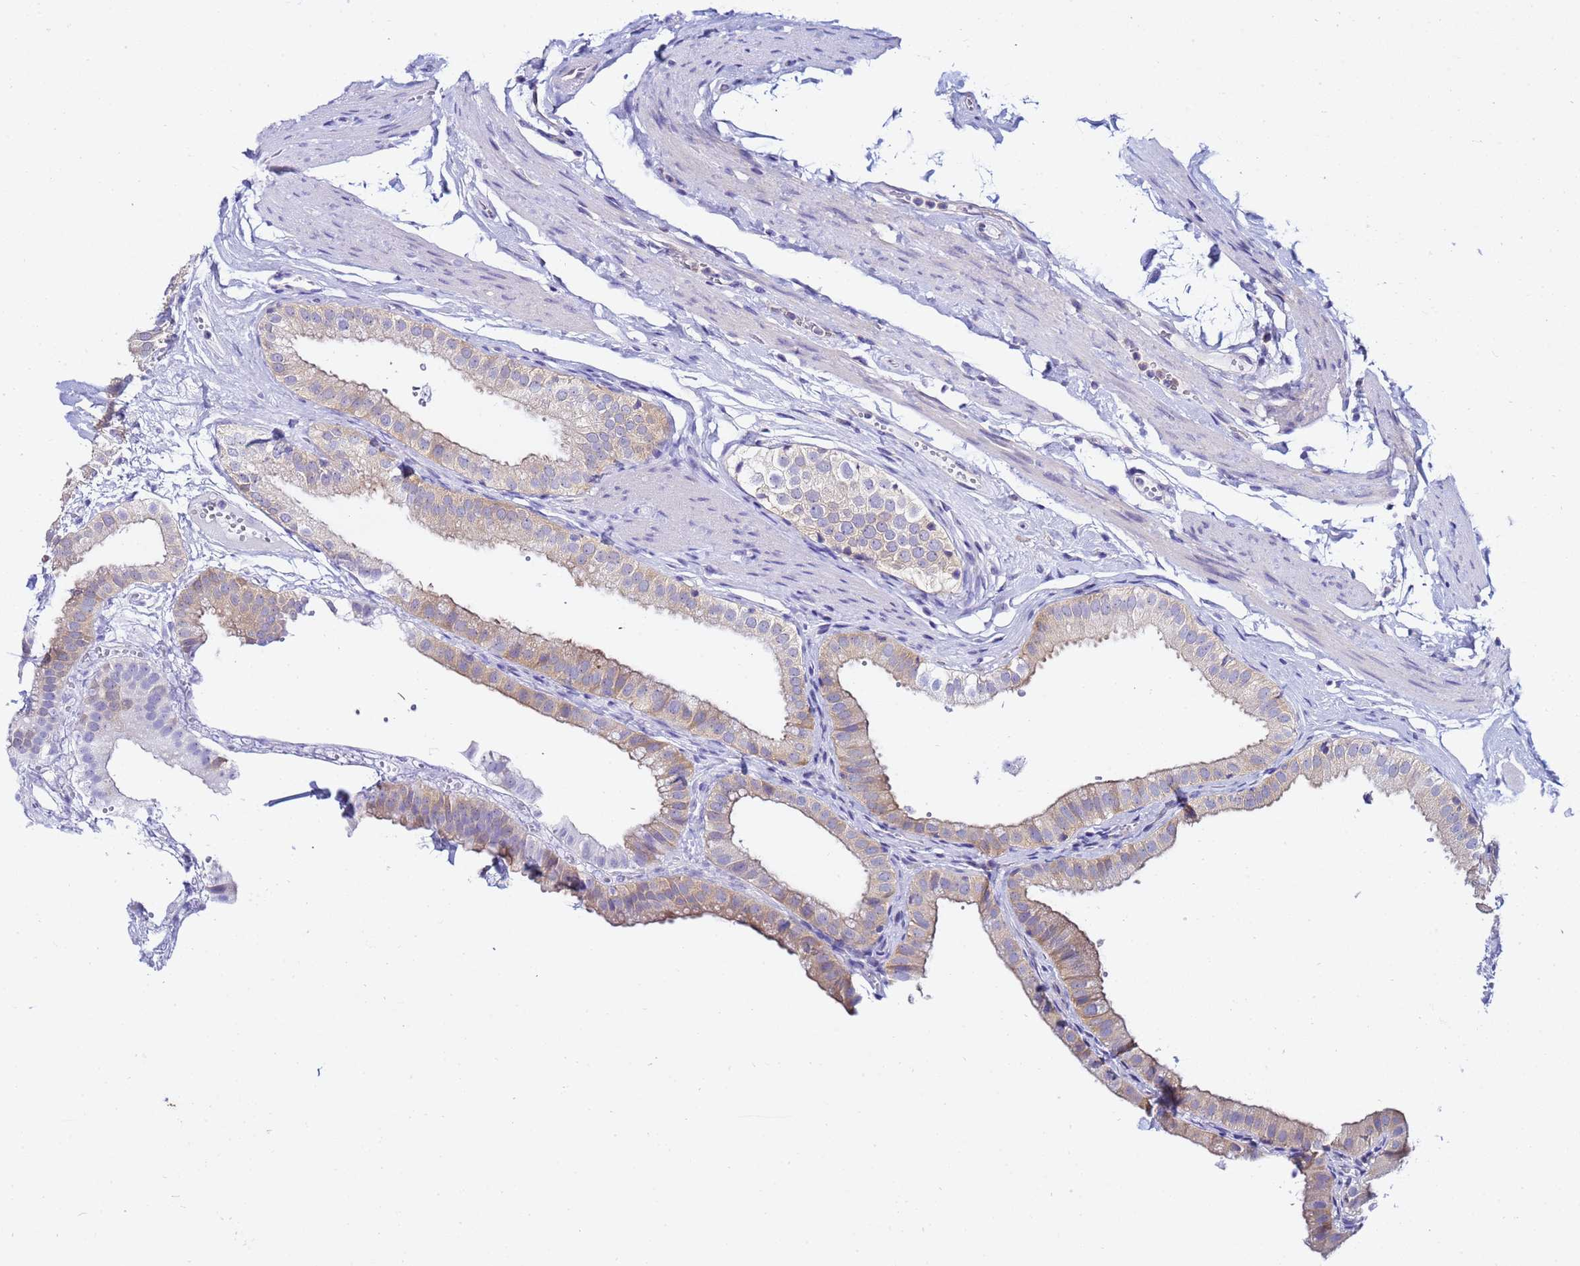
{"staining": {"intensity": "moderate", "quantity": "25%-75%", "location": "cytoplasmic/membranous"}, "tissue": "gallbladder", "cell_type": "Glandular cells", "image_type": "normal", "snomed": [{"axis": "morphology", "description": "Normal tissue, NOS"}, {"axis": "topography", "description": "Gallbladder"}], "caption": "Glandular cells exhibit medium levels of moderate cytoplasmic/membranous positivity in approximately 25%-75% of cells in benign human gallbladder.", "gene": "LENG1", "patient": {"sex": "female", "age": 61}}